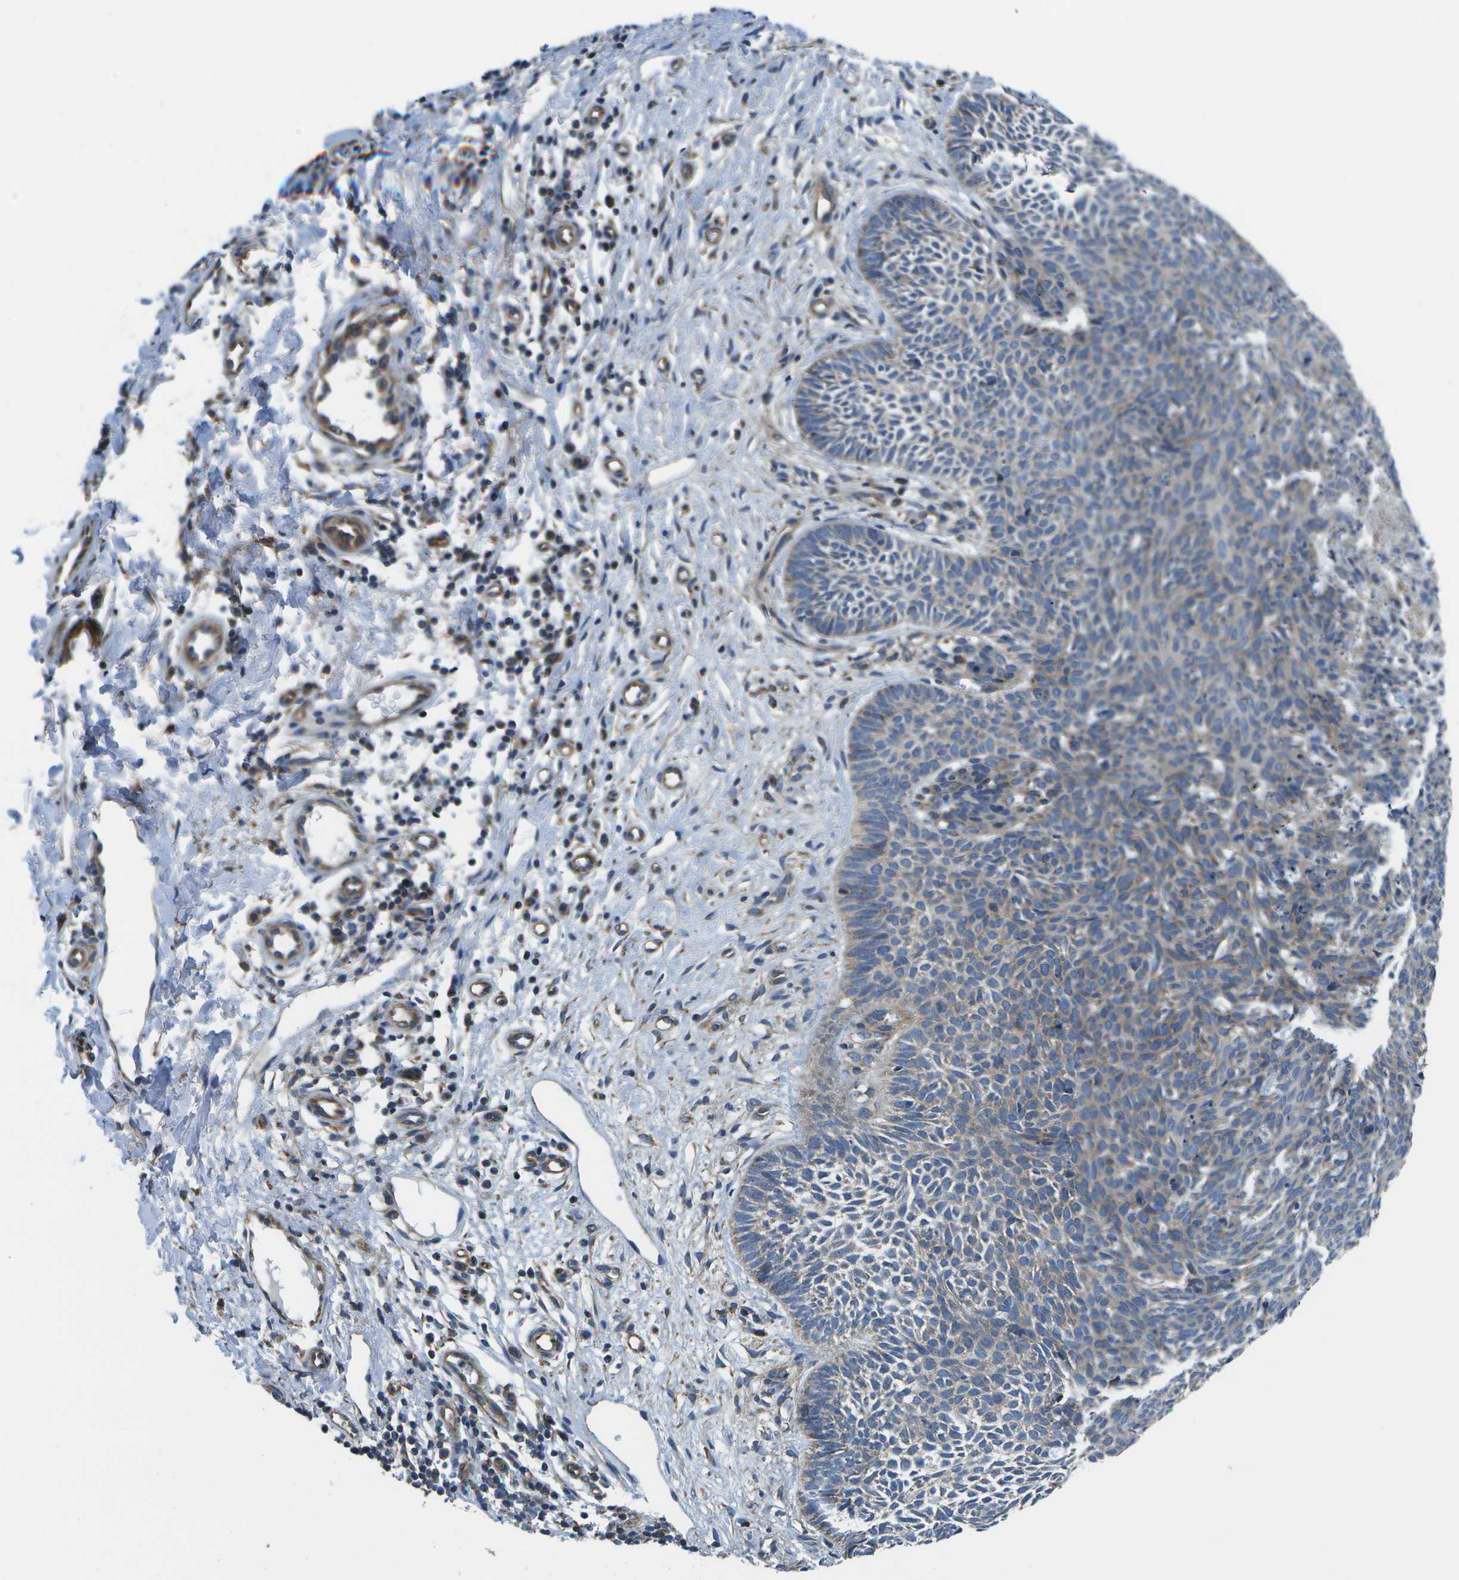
{"staining": {"intensity": "weak", "quantity": "<25%", "location": "cytoplasmic/membranous"}, "tissue": "skin cancer", "cell_type": "Tumor cells", "image_type": "cancer", "snomed": [{"axis": "morphology", "description": "Basal cell carcinoma"}, {"axis": "topography", "description": "Skin"}], "caption": "Skin cancer (basal cell carcinoma) was stained to show a protein in brown. There is no significant expression in tumor cells.", "gene": "MVK", "patient": {"sex": "male", "age": 60}}